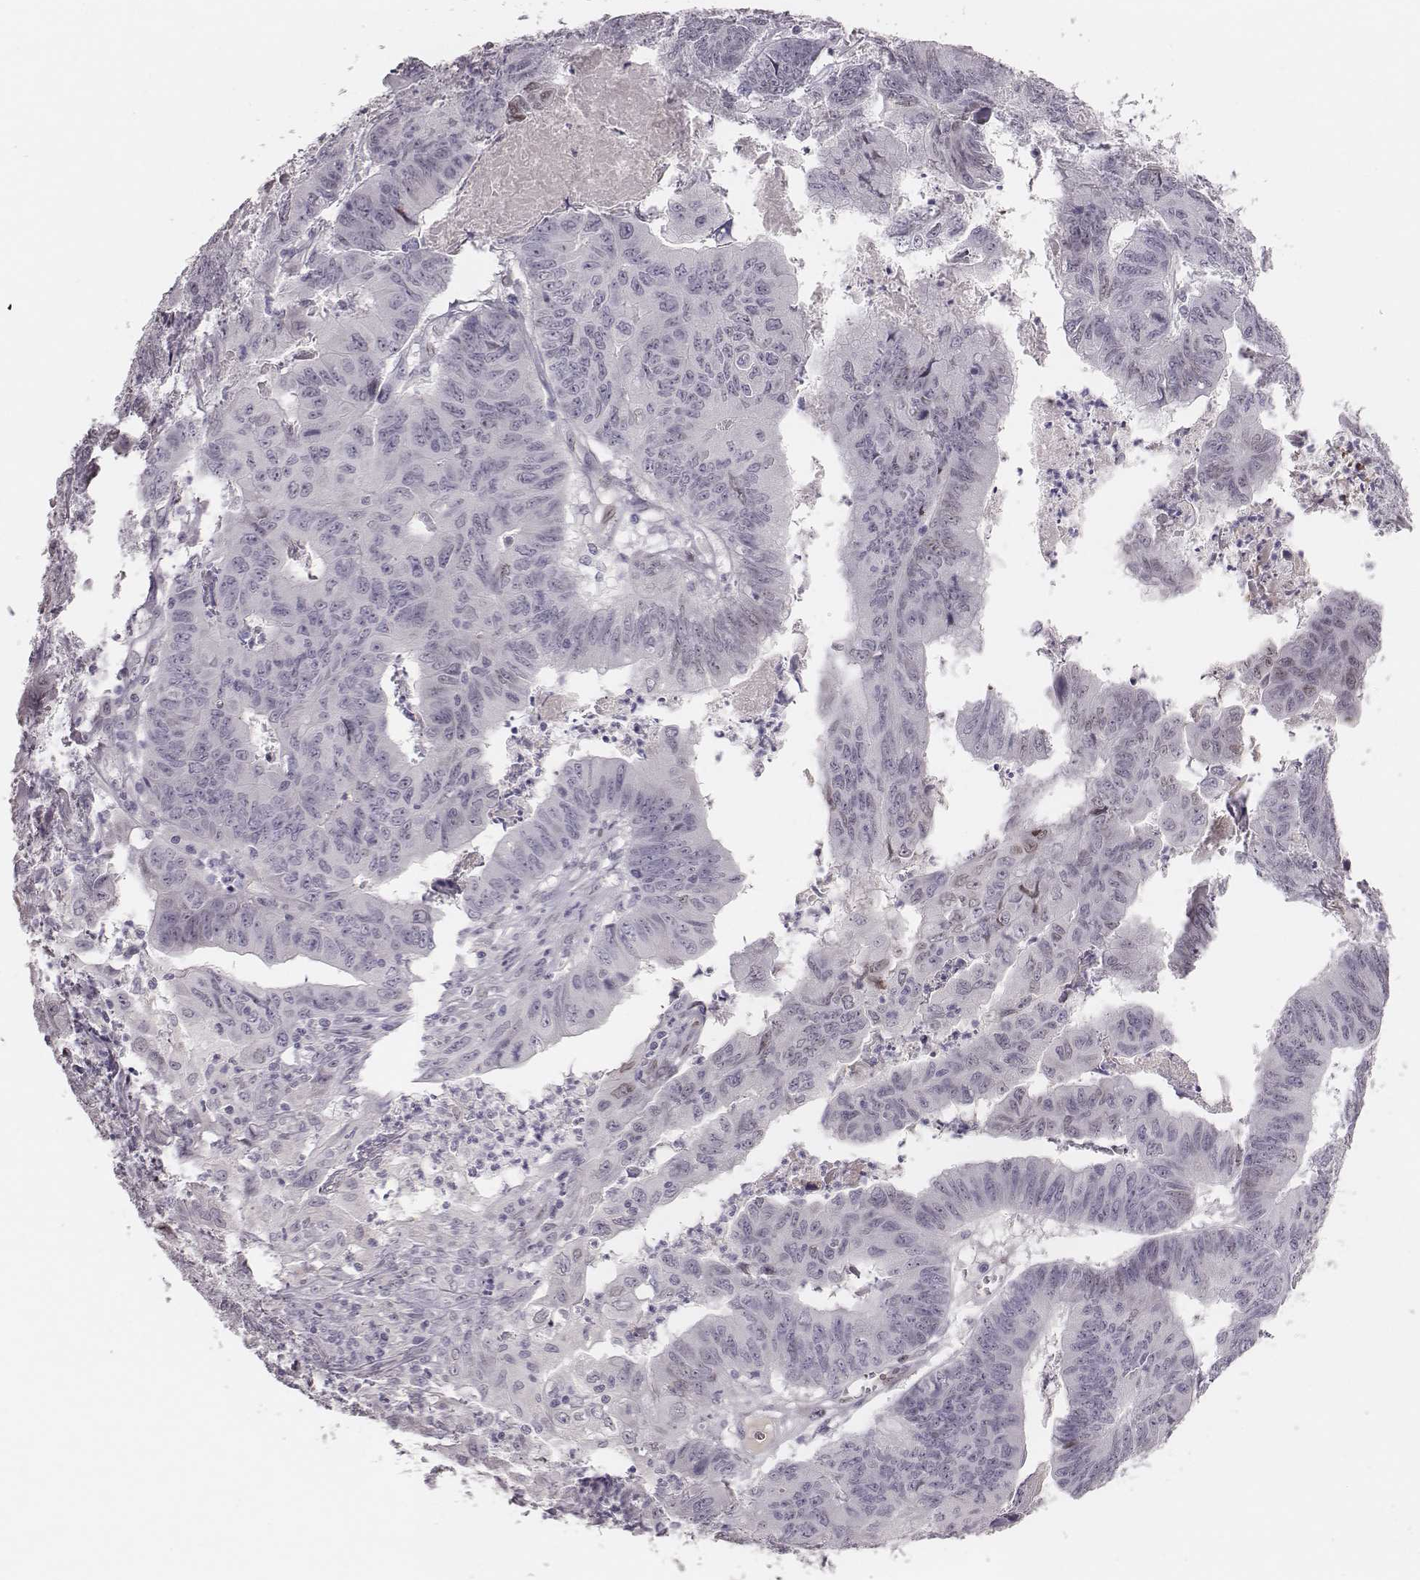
{"staining": {"intensity": "negative", "quantity": "none", "location": "none"}, "tissue": "stomach cancer", "cell_type": "Tumor cells", "image_type": "cancer", "snomed": [{"axis": "morphology", "description": "Adenocarcinoma, NOS"}, {"axis": "topography", "description": "Stomach, lower"}], "caption": "Stomach adenocarcinoma was stained to show a protein in brown. There is no significant staining in tumor cells.", "gene": "ADGRF4", "patient": {"sex": "male", "age": 77}}